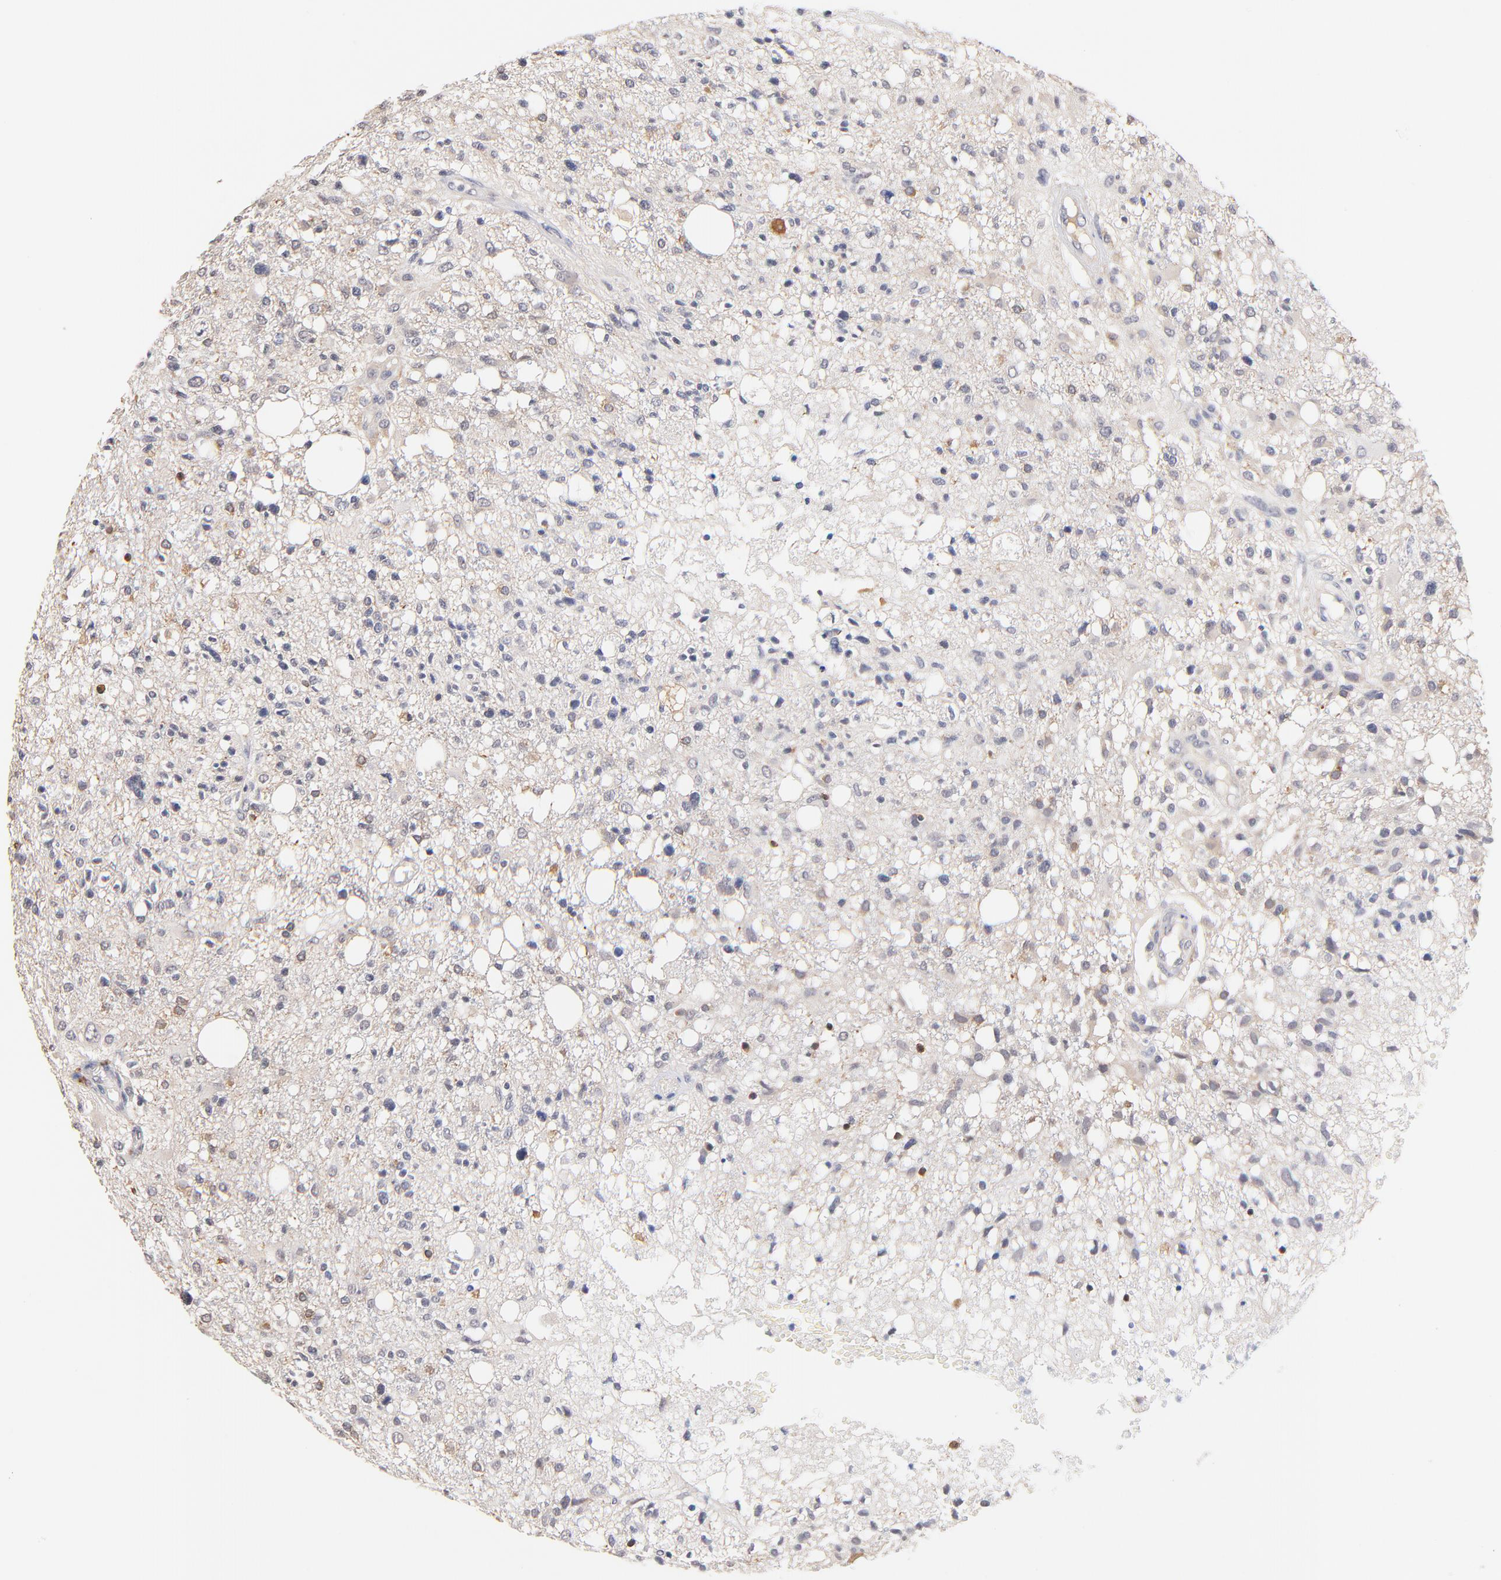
{"staining": {"intensity": "negative", "quantity": "none", "location": "none"}, "tissue": "glioma", "cell_type": "Tumor cells", "image_type": "cancer", "snomed": [{"axis": "morphology", "description": "Glioma, malignant, High grade"}, {"axis": "topography", "description": "Cerebral cortex"}], "caption": "Immunohistochemistry (IHC) photomicrograph of neoplastic tissue: glioma stained with DAB displays no significant protein positivity in tumor cells. (Brightfield microscopy of DAB IHC at high magnification).", "gene": "RIBC2", "patient": {"sex": "male", "age": 76}}